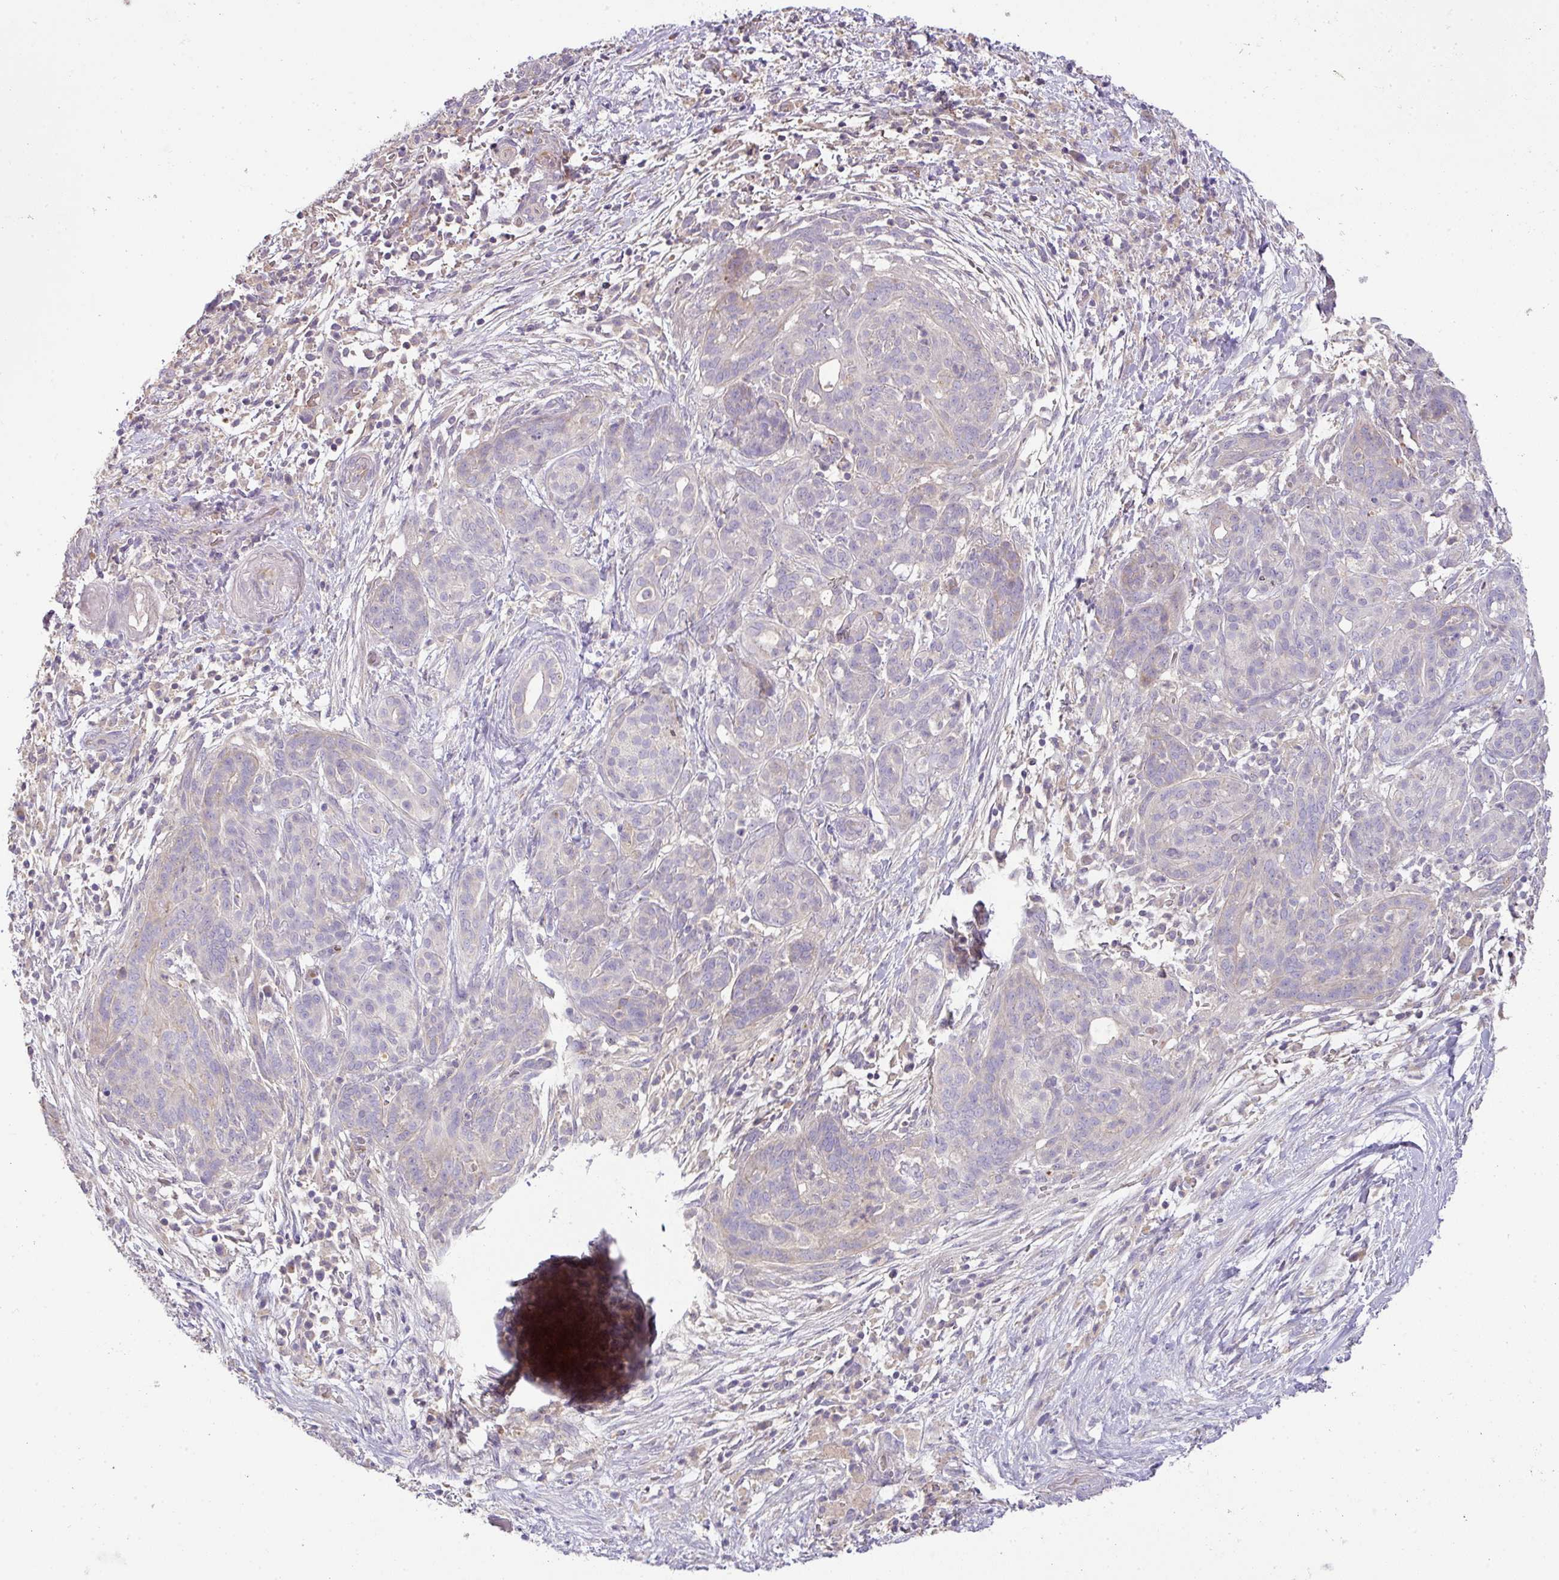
{"staining": {"intensity": "negative", "quantity": "none", "location": "none"}, "tissue": "pancreatic cancer", "cell_type": "Tumor cells", "image_type": "cancer", "snomed": [{"axis": "morphology", "description": "Adenocarcinoma, NOS"}, {"axis": "topography", "description": "Pancreas"}], "caption": "DAB (3,3'-diaminobenzidine) immunohistochemical staining of human pancreatic cancer displays no significant staining in tumor cells.", "gene": "HOXC13", "patient": {"sex": "male", "age": 44}}